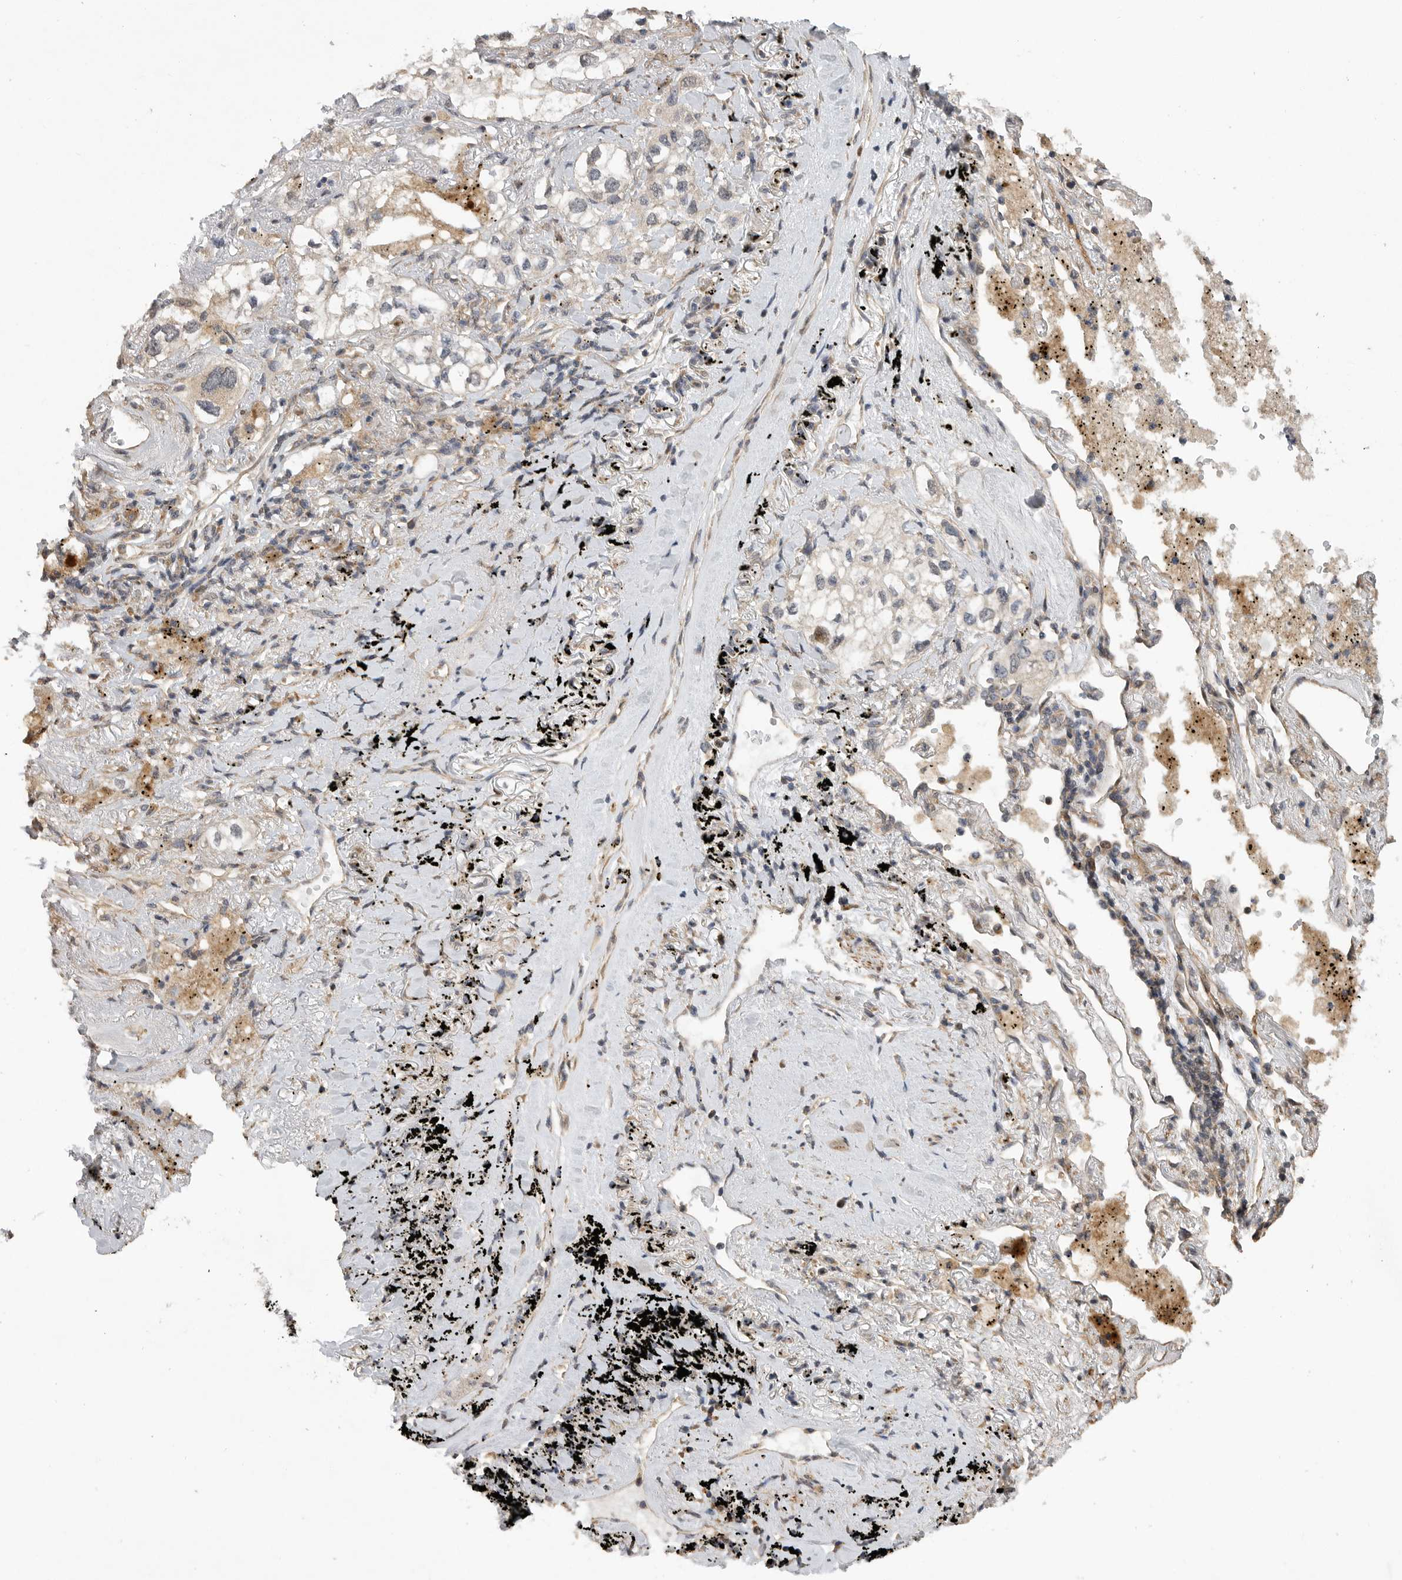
{"staining": {"intensity": "weak", "quantity": "<25%", "location": "cytoplasmic/membranous"}, "tissue": "lung cancer", "cell_type": "Tumor cells", "image_type": "cancer", "snomed": [{"axis": "morphology", "description": "Adenocarcinoma, NOS"}, {"axis": "topography", "description": "Lung"}], "caption": "High magnification brightfield microscopy of lung adenocarcinoma stained with DAB (brown) and counterstained with hematoxylin (blue): tumor cells show no significant expression.", "gene": "EDEM3", "patient": {"sex": "male", "age": 63}}